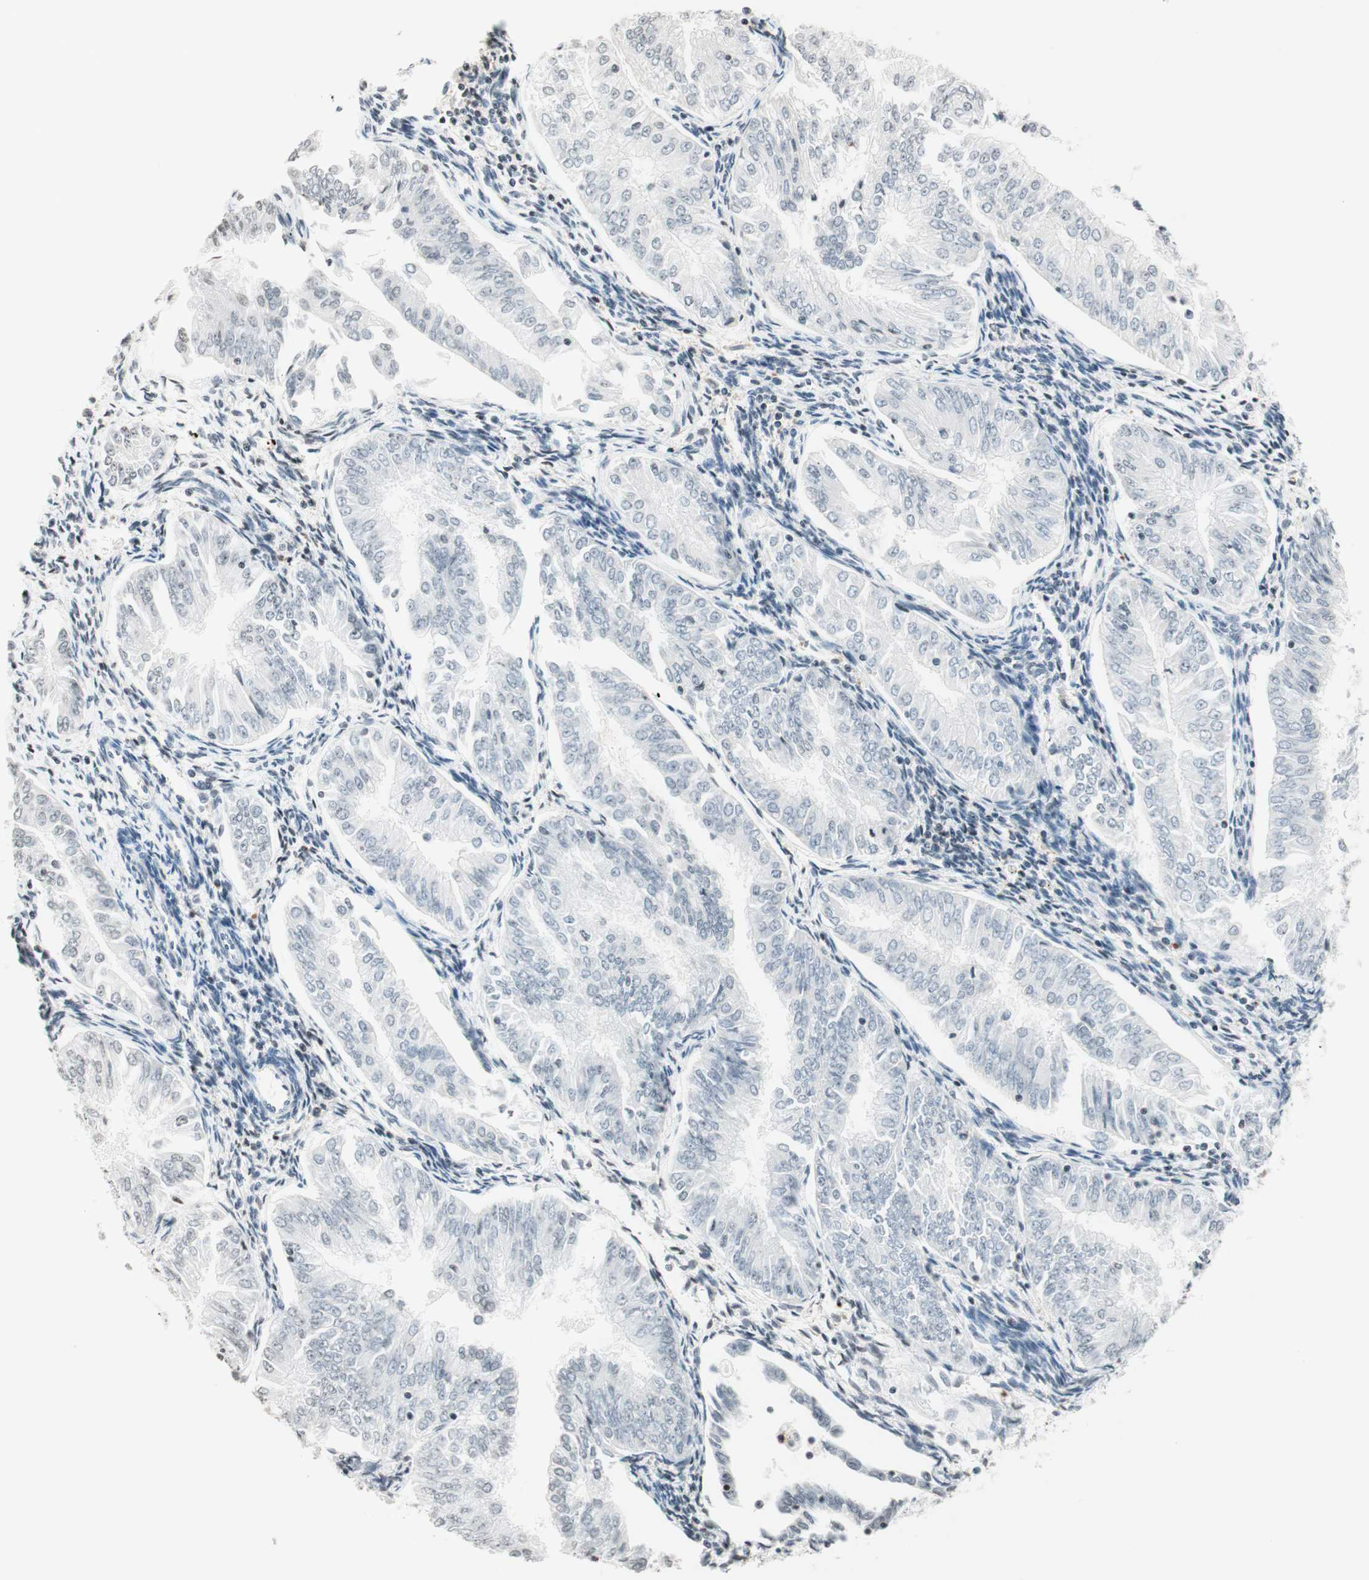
{"staining": {"intensity": "negative", "quantity": "none", "location": "none"}, "tissue": "endometrial cancer", "cell_type": "Tumor cells", "image_type": "cancer", "snomed": [{"axis": "morphology", "description": "Adenocarcinoma, NOS"}, {"axis": "topography", "description": "Endometrium"}], "caption": "Protein analysis of endometrial cancer demonstrates no significant expression in tumor cells.", "gene": "WIPF1", "patient": {"sex": "female", "age": 53}}